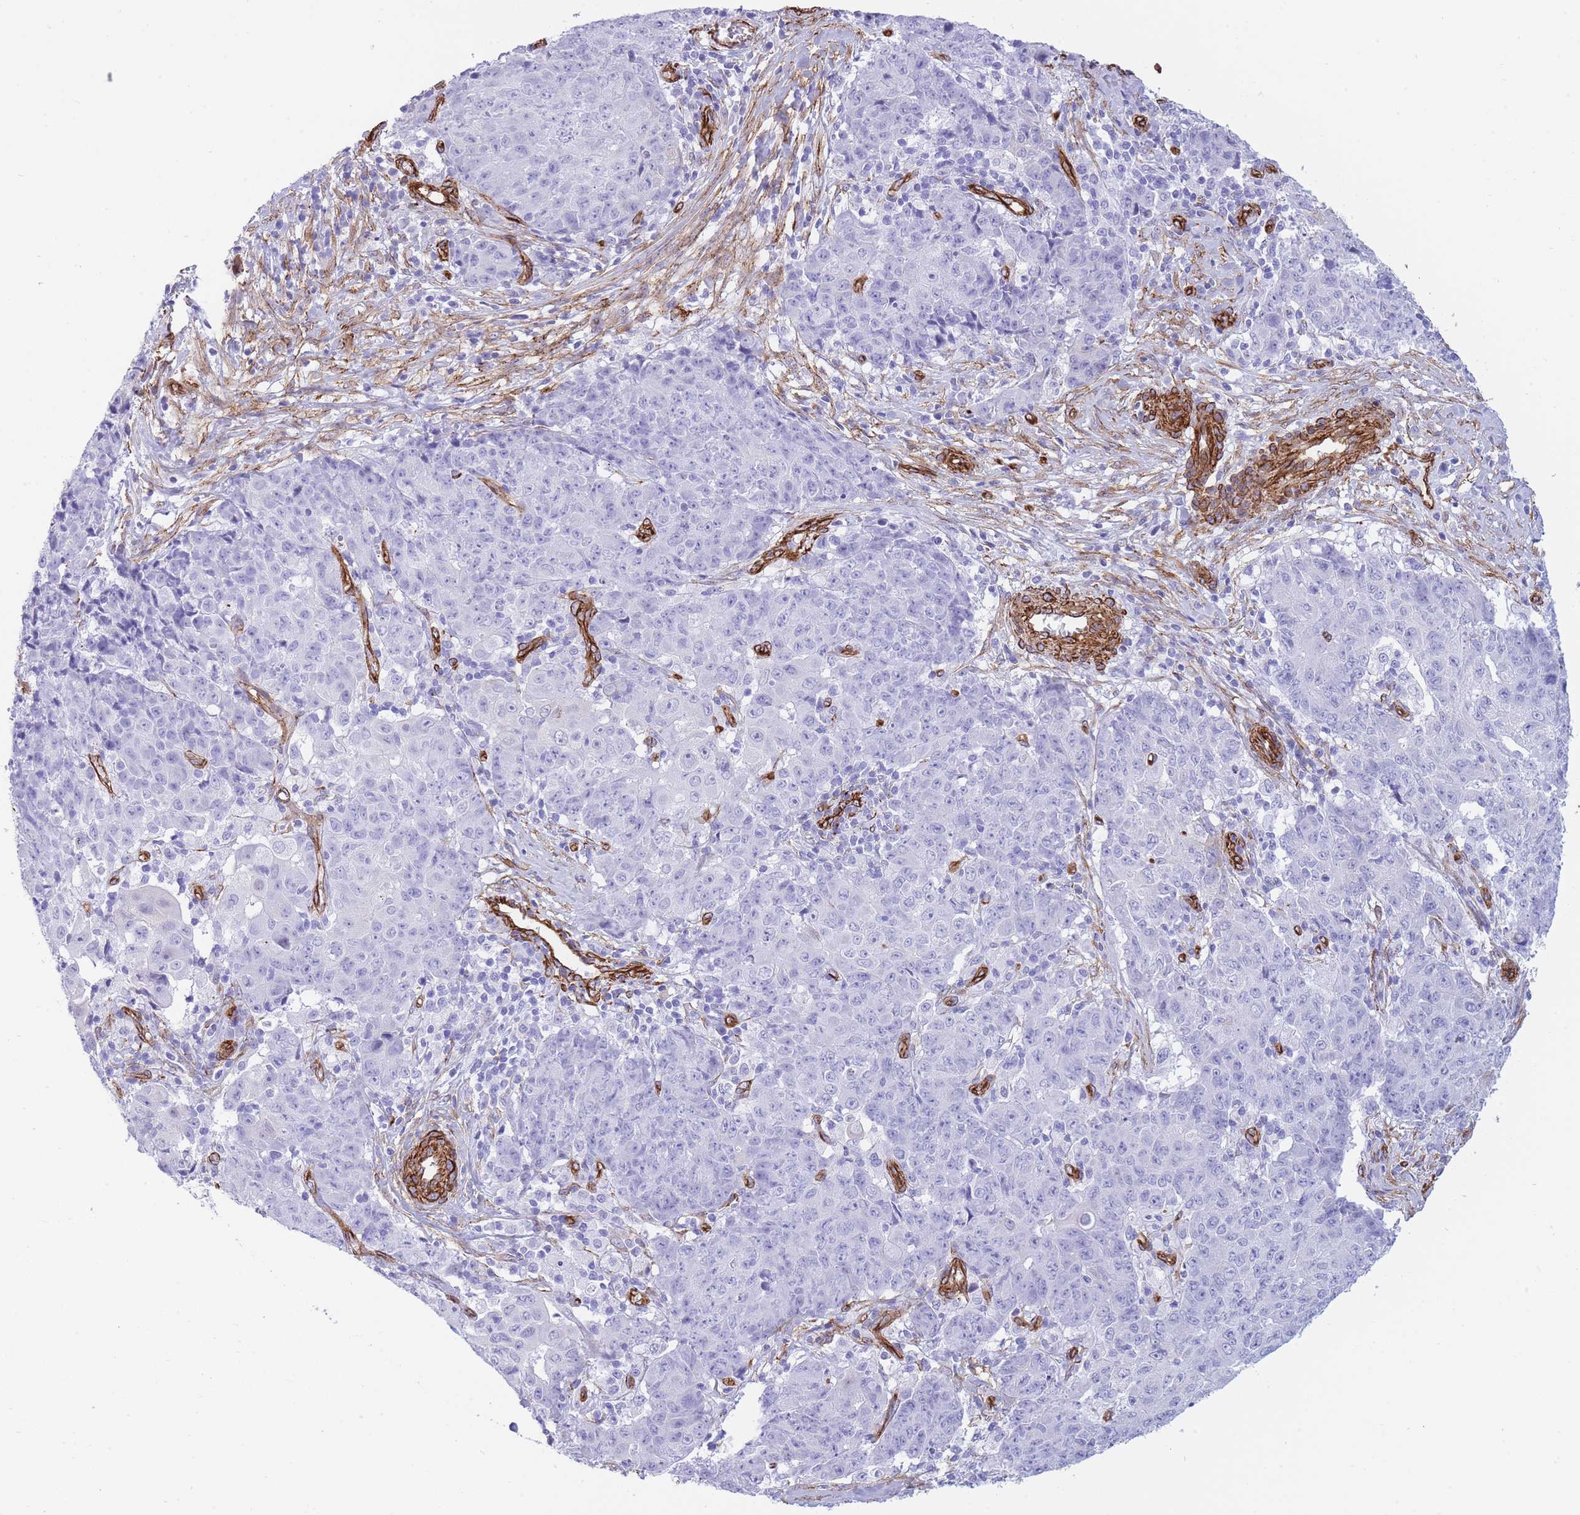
{"staining": {"intensity": "negative", "quantity": "none", "location": "none"}, "tissue": "ovarian cancer", "cell_type": "Tumor cells", "image_type": "cancer", "snomed": [{"axis": "morphology", "description": "Carcinoma, endometroid"}, {"axis": "topography", "description": "Ovary"}], "caption": "Immunohistochemistry histopathology image of ovarian cancer (endometroid carcinoma) stained for a protein (brown), which displays no positivity in tumor cells.", "gene": "CAVIN1", "patient": {"sex": "female", "age": 42}}